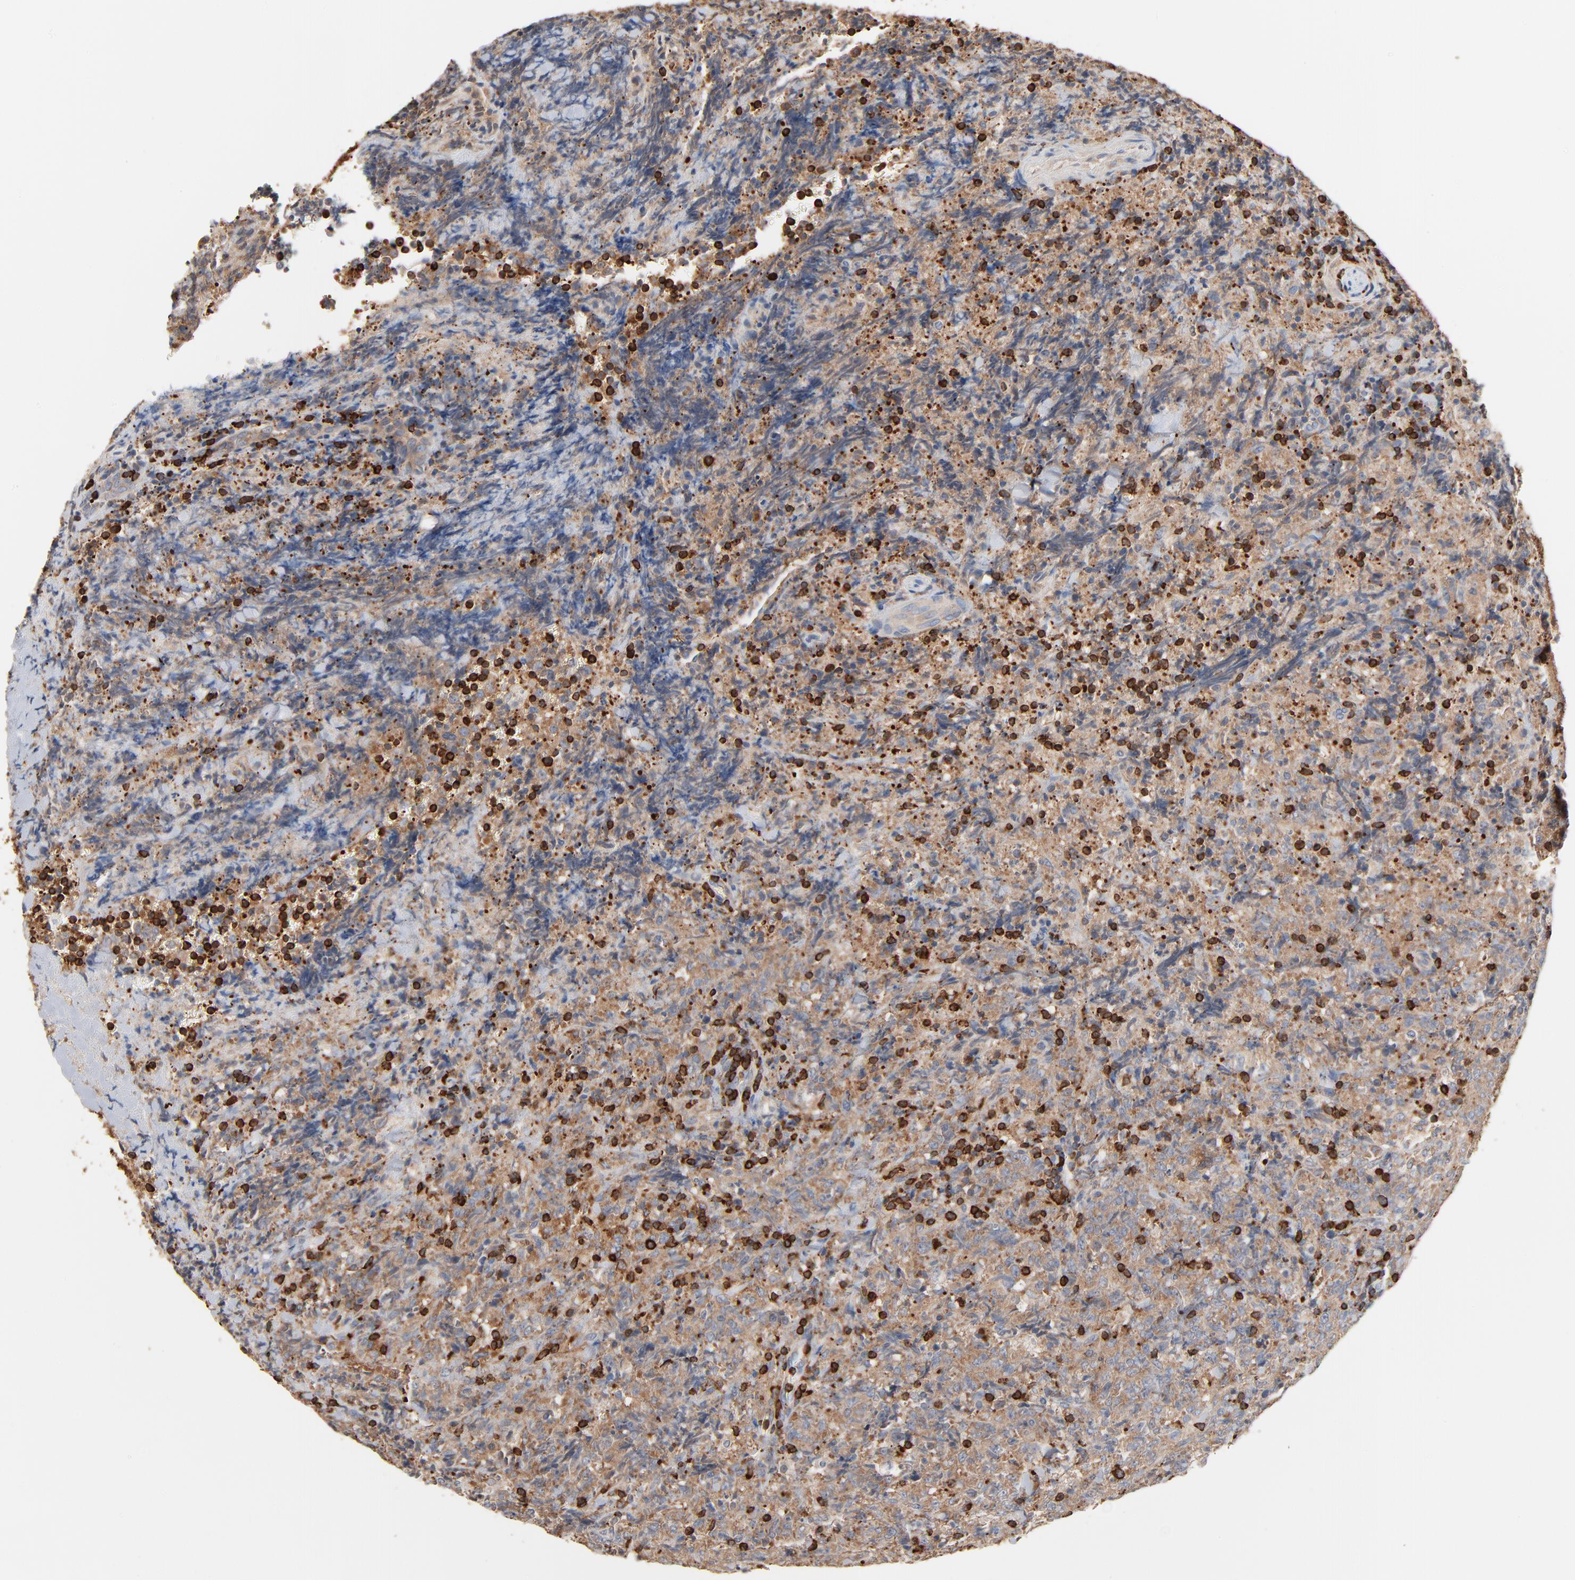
{"staining": {"intensity": "weak", "quantity": ">75%", "location": "cytoplasmic/membranous"}, "tissue": "lymphoma", "cell_type": "Tumor cells", "image_type": "cancer", "snomed": [{"axis": "morphology", "description": "Malignant lymphoma, non-Hodgkin's type, High grade"}, {"axis": "topography", "description": "Tonsil"}], "caption": "IHC staining of malignant lymphoma, non-Hodgkin's type (high-grade), which displays low levels of weak cytoplasmic/membranous staining in approximately >75% of tumor cells indicating weak cytoplasmic/membranous protein positivity. The staining was performed using DAB (brown) for protein detection and nuclei were counterstained in hematoxylin (blue).", "gene": "SH3KBP1", "patient": {"sex": "female", "age": 36}}